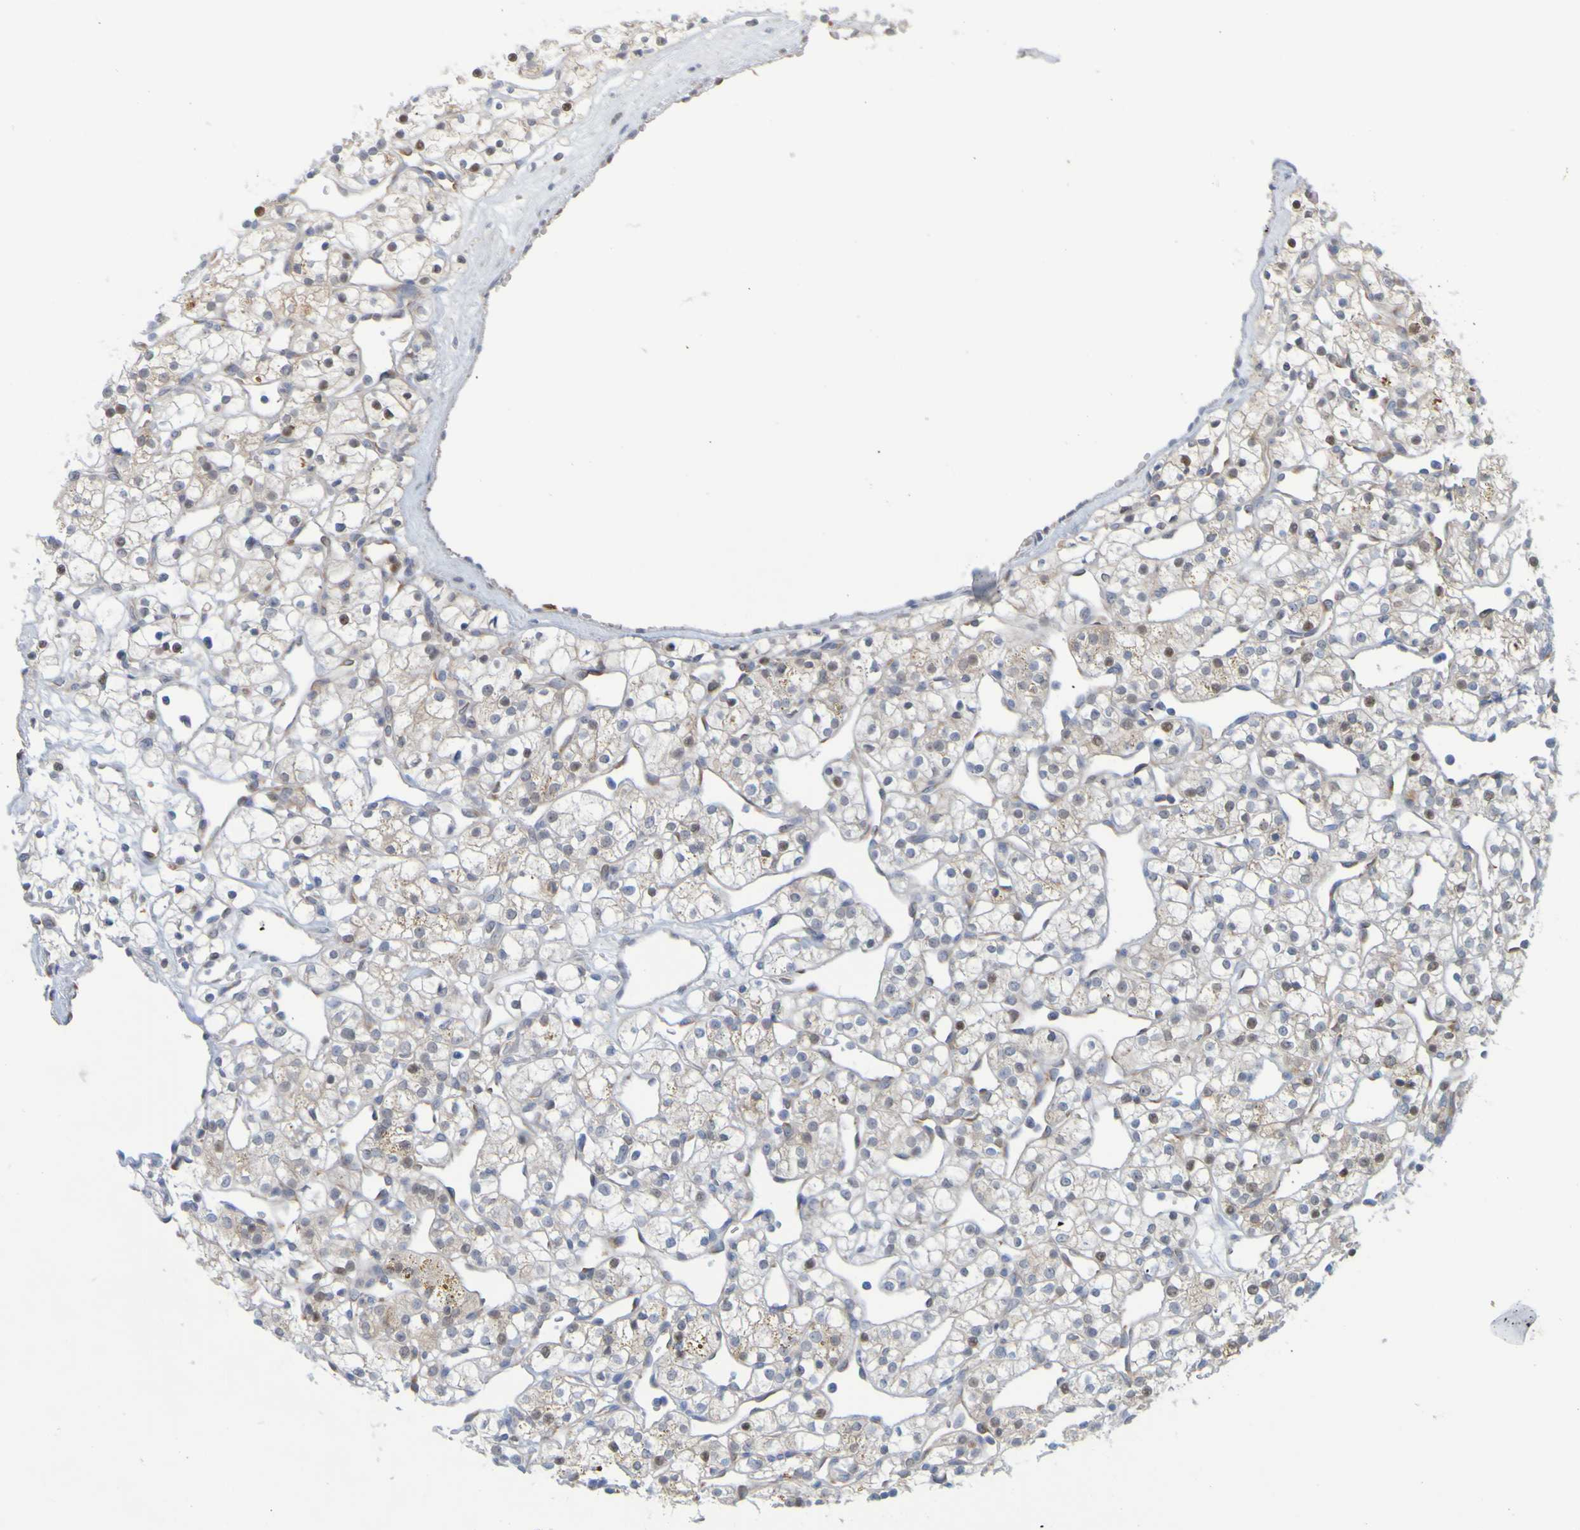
{"staining": {"intensity": "weak", "quantity": "25%-75%", "location": "cytoplasmic/membranous,nuclear"}, "tissue": "renal cancer", "cell_type": "Tumor cells", "image_type": "cancer", "snomed": [{"axis": "morphology", "description": "Adenocarcinoma, NOS"}, {"axis": "topography", "description": "Kidney"}], "caption": "Renal cancer tissue demonstrates weak cytoplasmic/membranous and nuclear expression in about 25%-75% of tumor cells", "gene": "MOGS", "patient": {"sex": "female", "age": 60}}